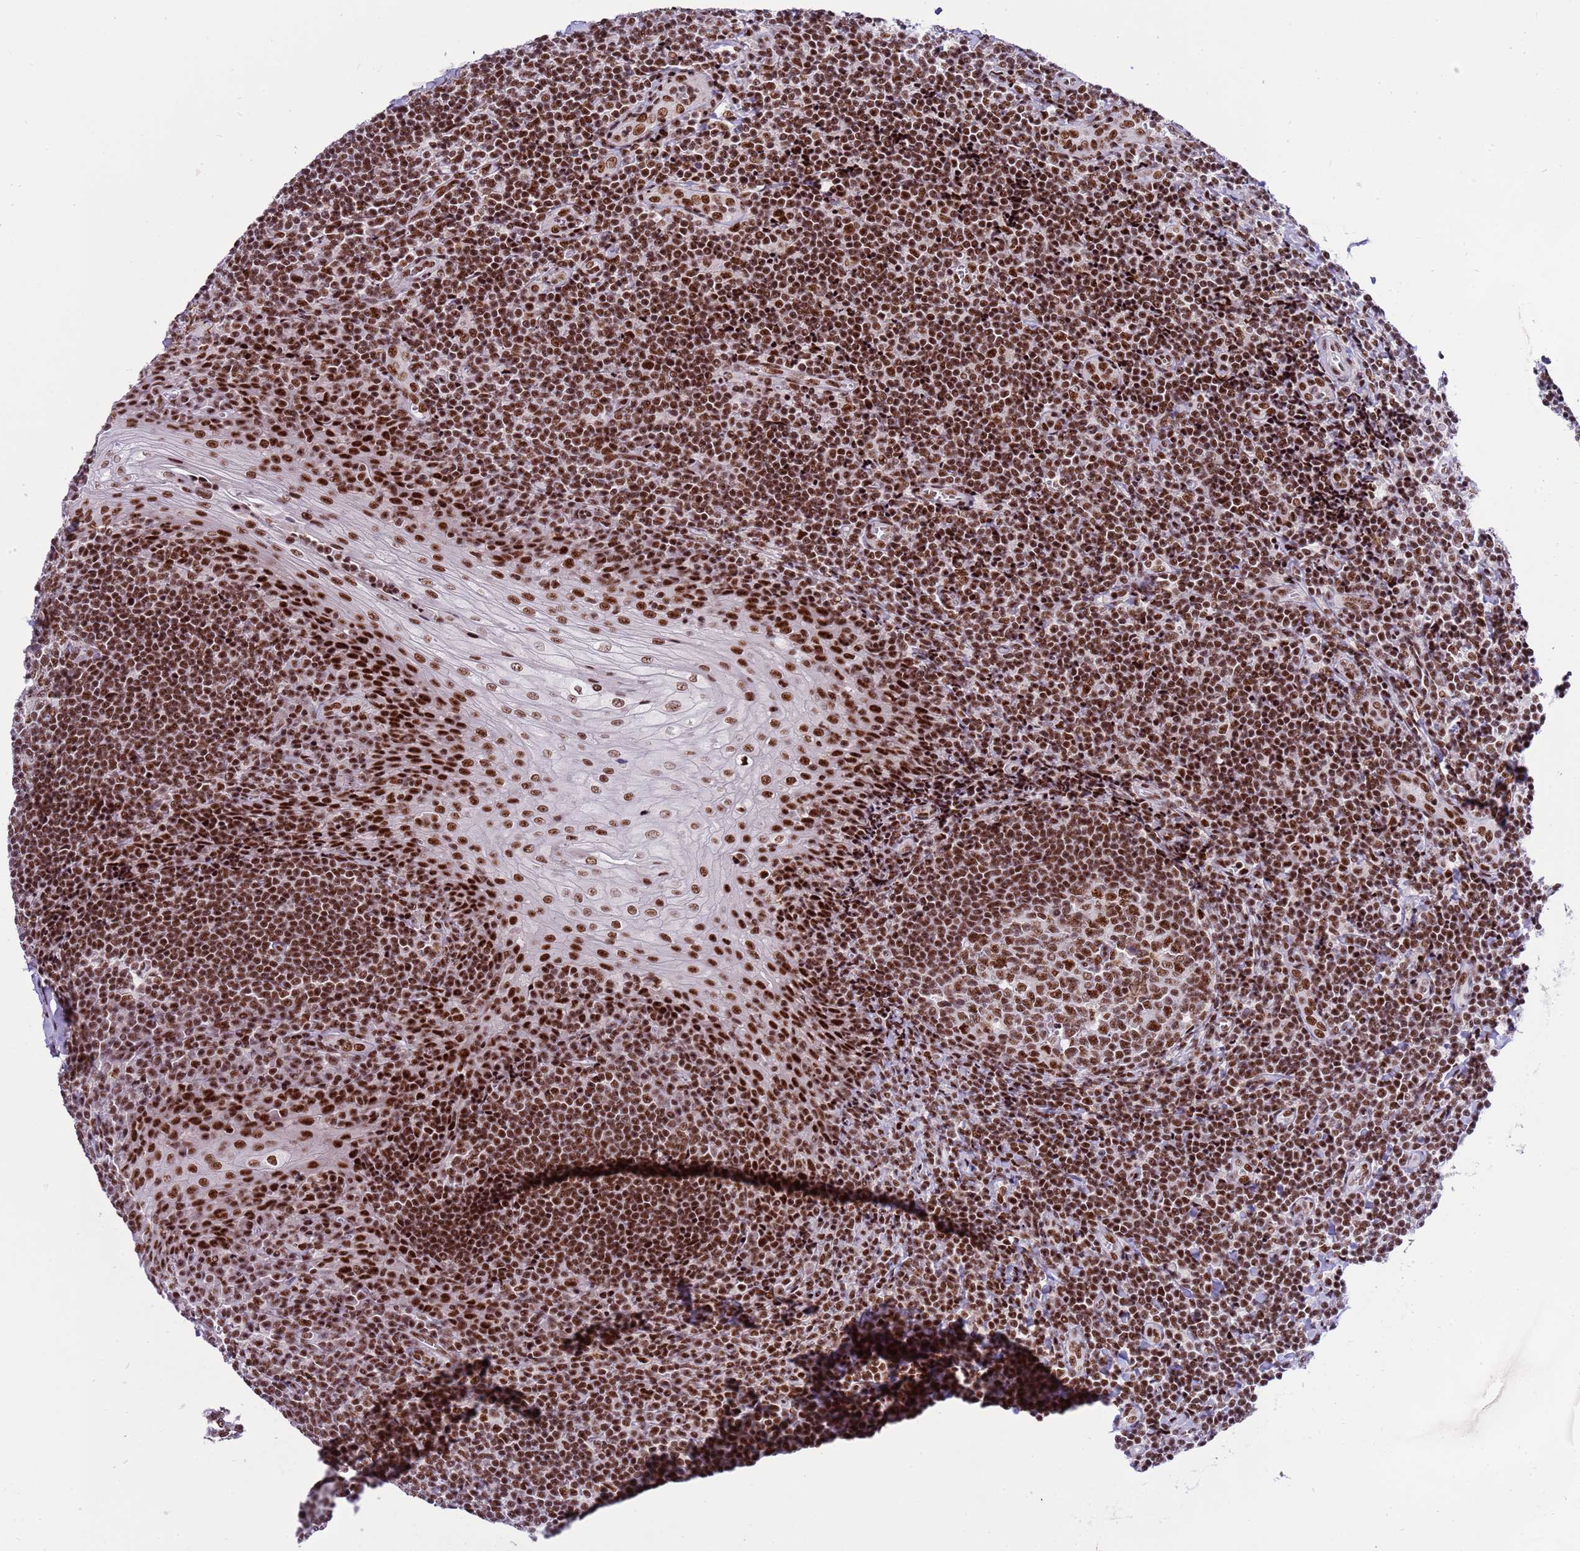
{"staining": {"intensity": "strong", "quantity": ">75%", "location": "nuclear"}, "tissue": "tonsil", "cell_type": "Germinal center cells", "image_type": "normal", "snomed": [{"axis": "morphology", "description": "Normal tissue, NOS"}, {"axis": "topography", "description": "Tonsil"}], "caption": "DAB immunohistochemical staining of benign tonsil reveals strong nuclear protein staining in about >75% of germinal center cells.", "gene": "THOC2", "patient": {"sex": "male", "age": 27}}